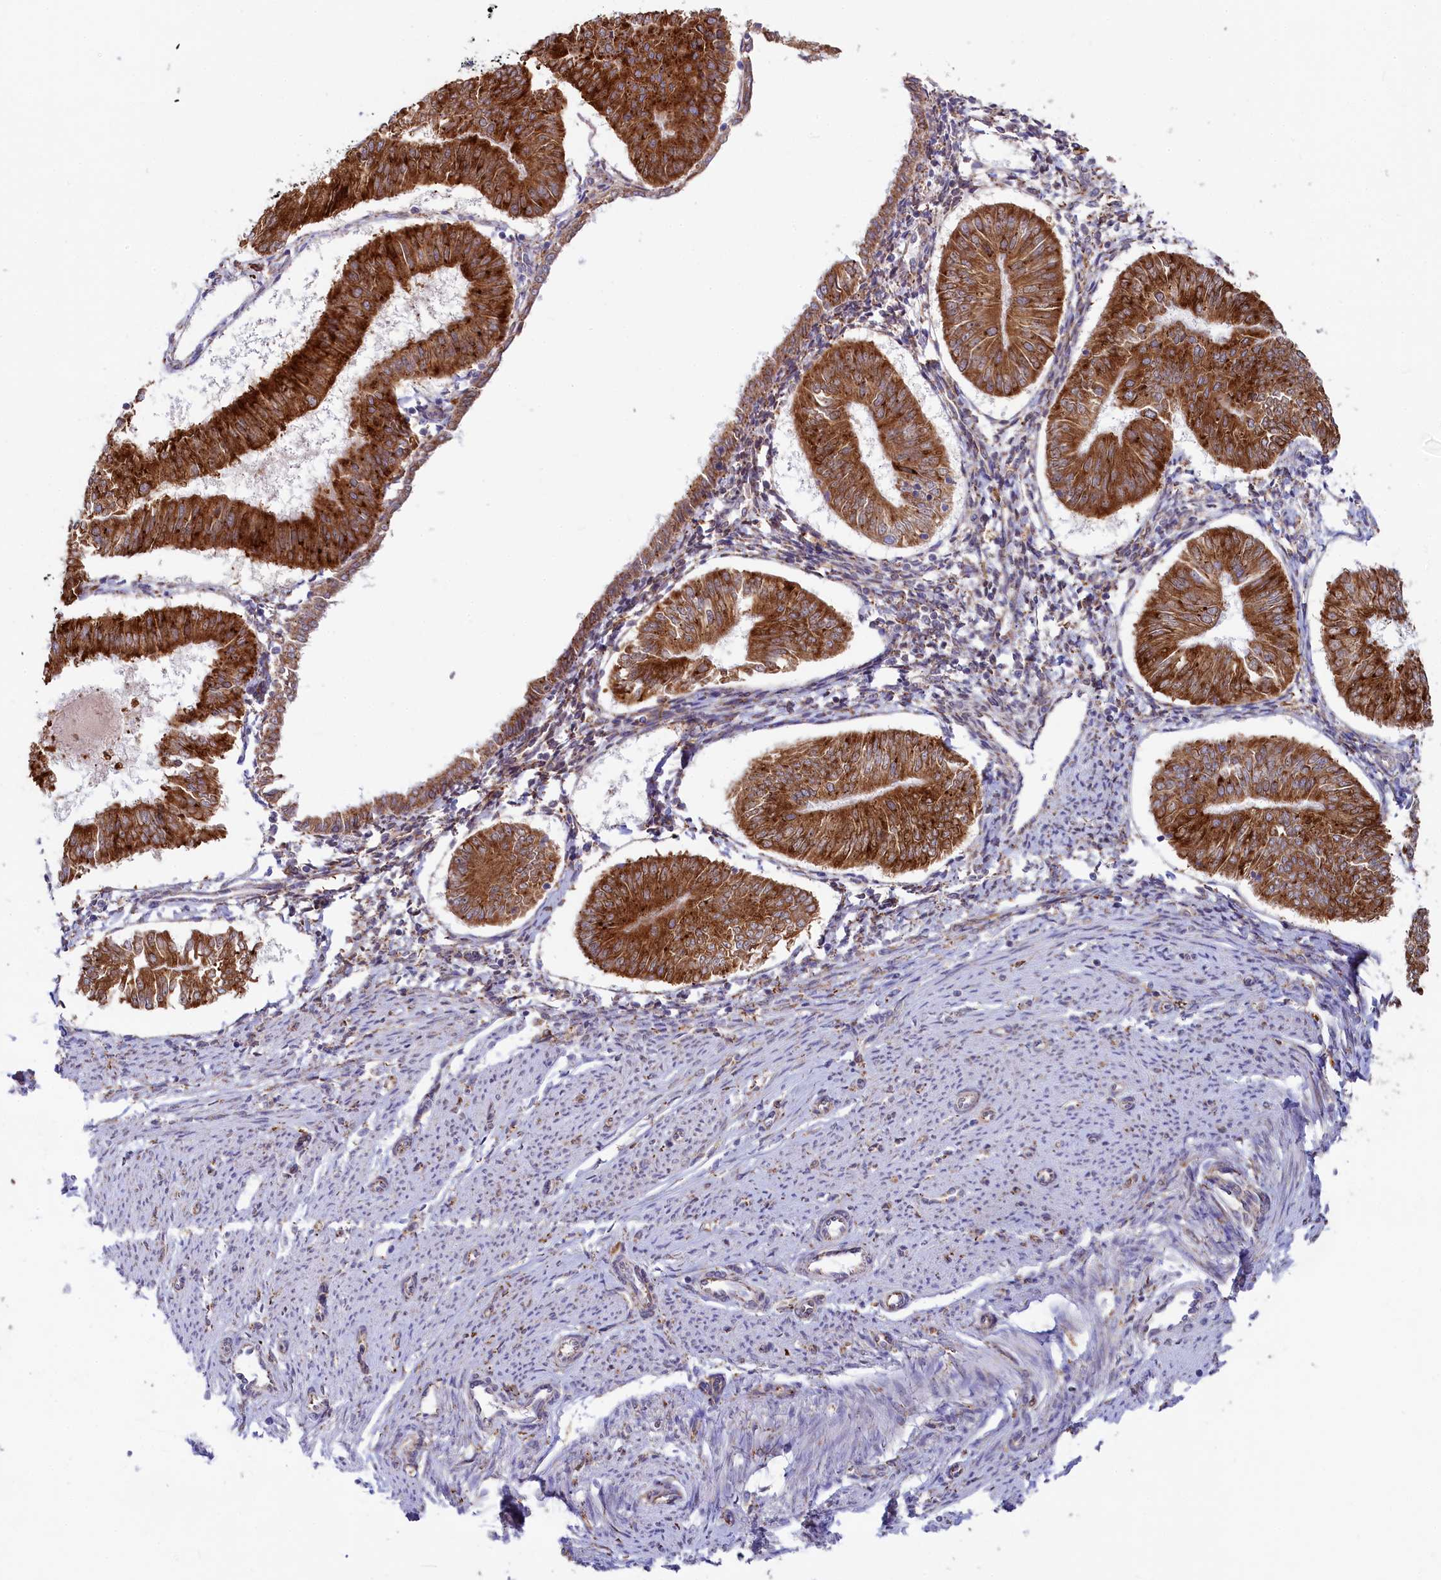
{"staining": {"intensity": "strong", "quantity": ">75%", "location": "cytoplasmic/membranous"}, "tissue": "endometrial cancer", "cell_type": "Tumor cells", "image_type": "cancer", "snomed": [{"axis": "morphology", "description": "Adenocarcinoma, NOS"}, {"axis": "topography", "description": "Endometrium"}], "caption": "Immunohistochemistry (IHC) of human adenocarcinoma (endometrial) displays high levels of strong cytoplasmic/membranous positivity in approximately >75% of tumor cells. (DAB (3,3'-diaminobenzidine) IHC, brown staining for protein, blue staining for nuclei).", "gene": "CHID1", "patient": {"sex": "female", "age": 58}}